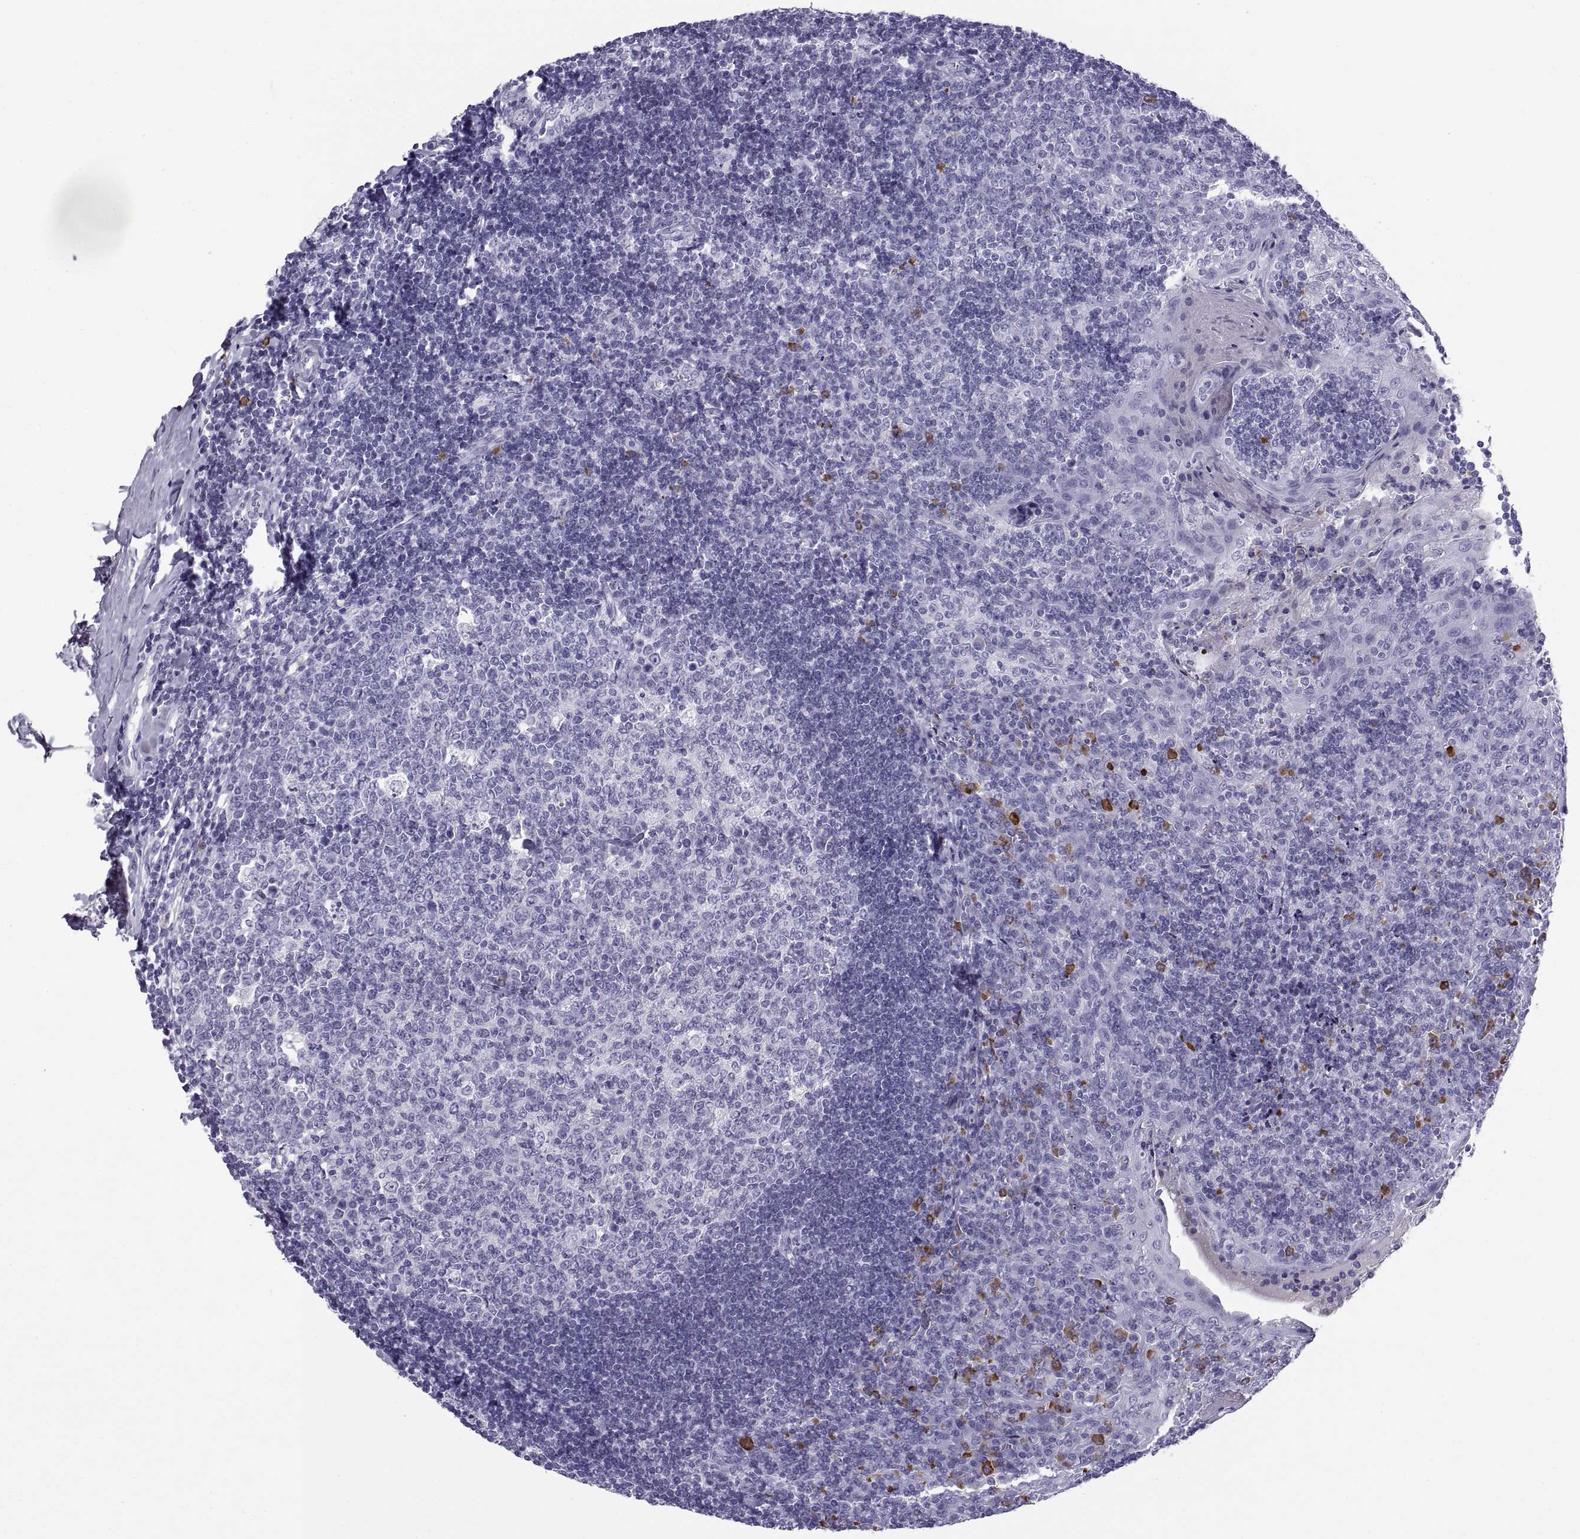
{"staining": {"intensity": "negative", "quantity": "none", "location": "none"}, "tissue": "tonsil", "cell_type": "Germinal center cells", "image_type": "normal", "snomed": [{"axis": "morphology", "description": "Normal tissue, NOS"}, {"axis": "topography", "description": "Tonsil"}], "caption": "IHC image of unremarkable tonsil stained for a protein (brown), which demonstrates no staining in germinal center cells.", "gene": "CT47A10", "patient": {"sex": "female", "age": 12}}